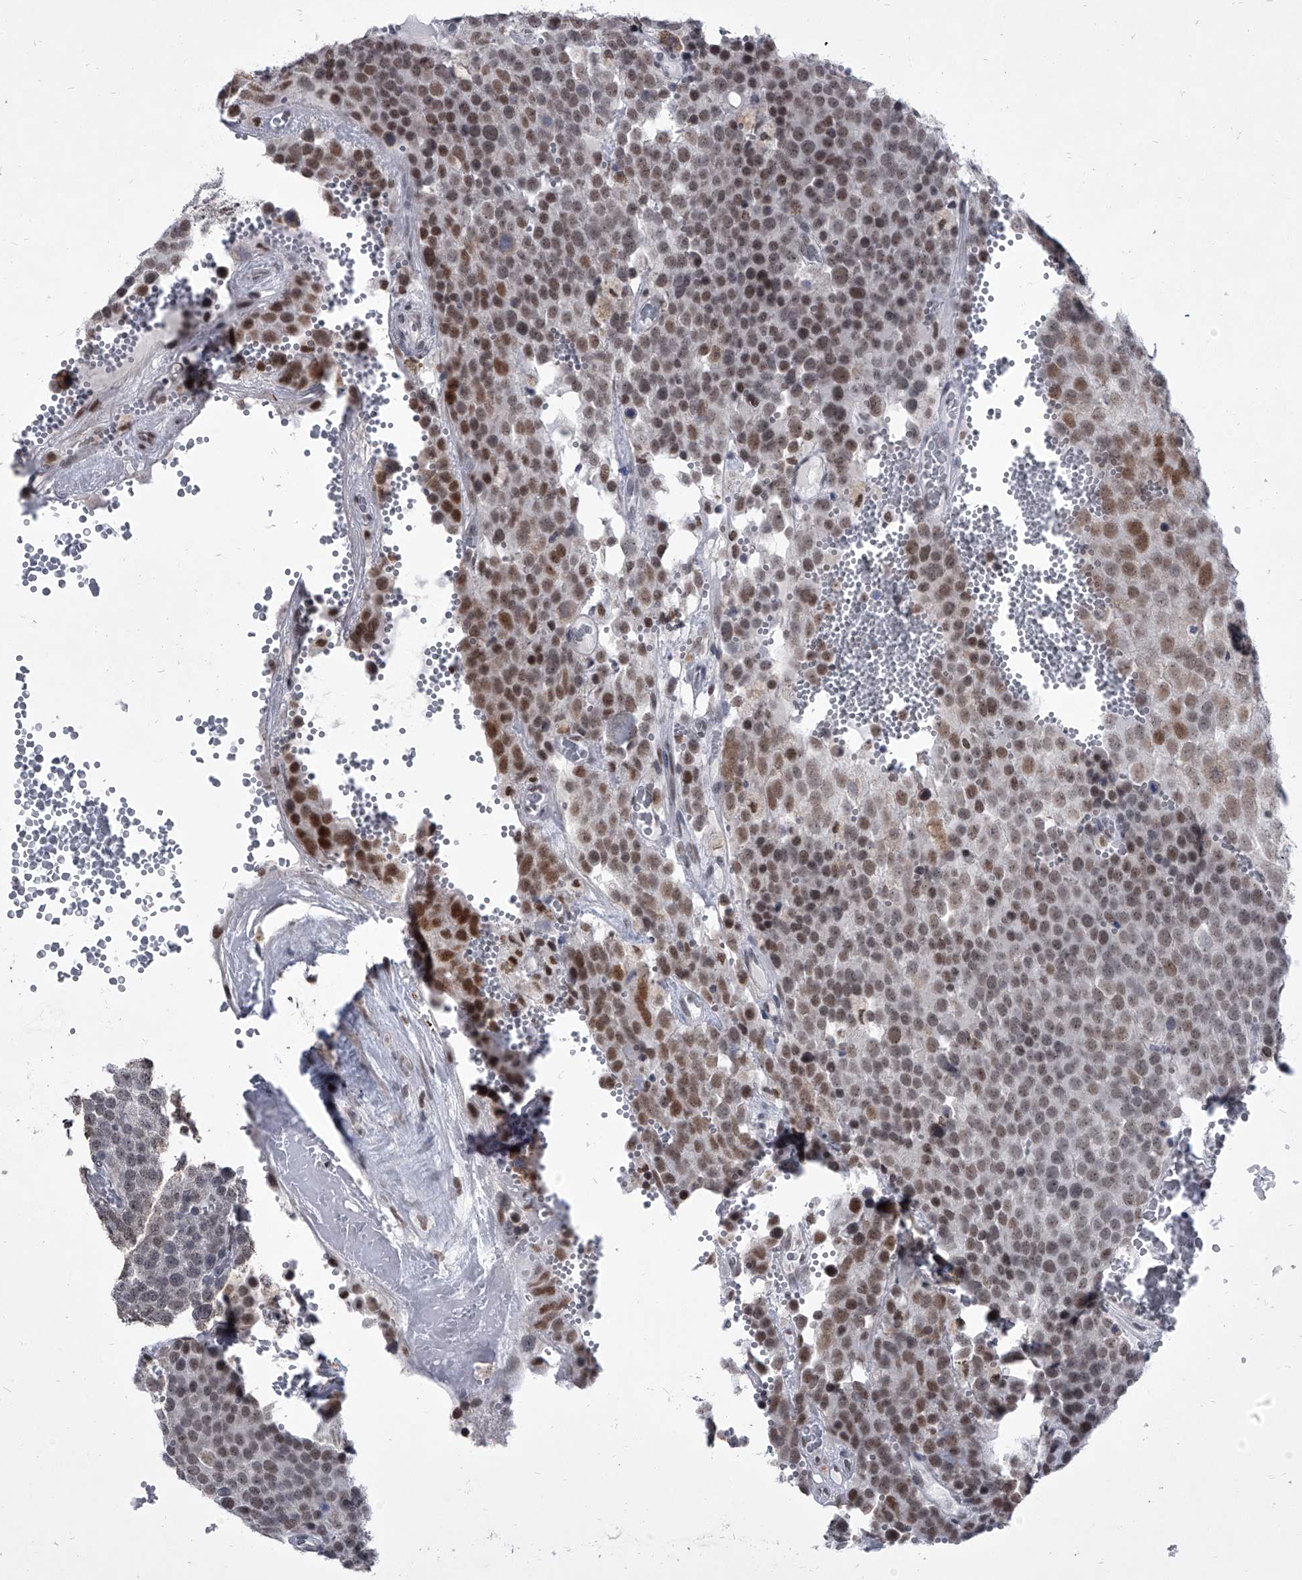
{"staining": {"intensity": "moderate", "quantity": "25%-75%", "location": "nuclear"}, "tissue": "testis cancer", "cell_type": "Tumor cells", "image_type": "cancer", "snomed": [{"axis": "morphology", "description": "Seminoma, NOS"}, {"axis": "topography", "description": "Testis"}], "caption": "The micrograph displays staining of testis cancer, revealing moderate nuclear protein staining (brown color) within tumor cells.", "gene": "PPIL4", "patient": {"sex": "male", "age": 71}}